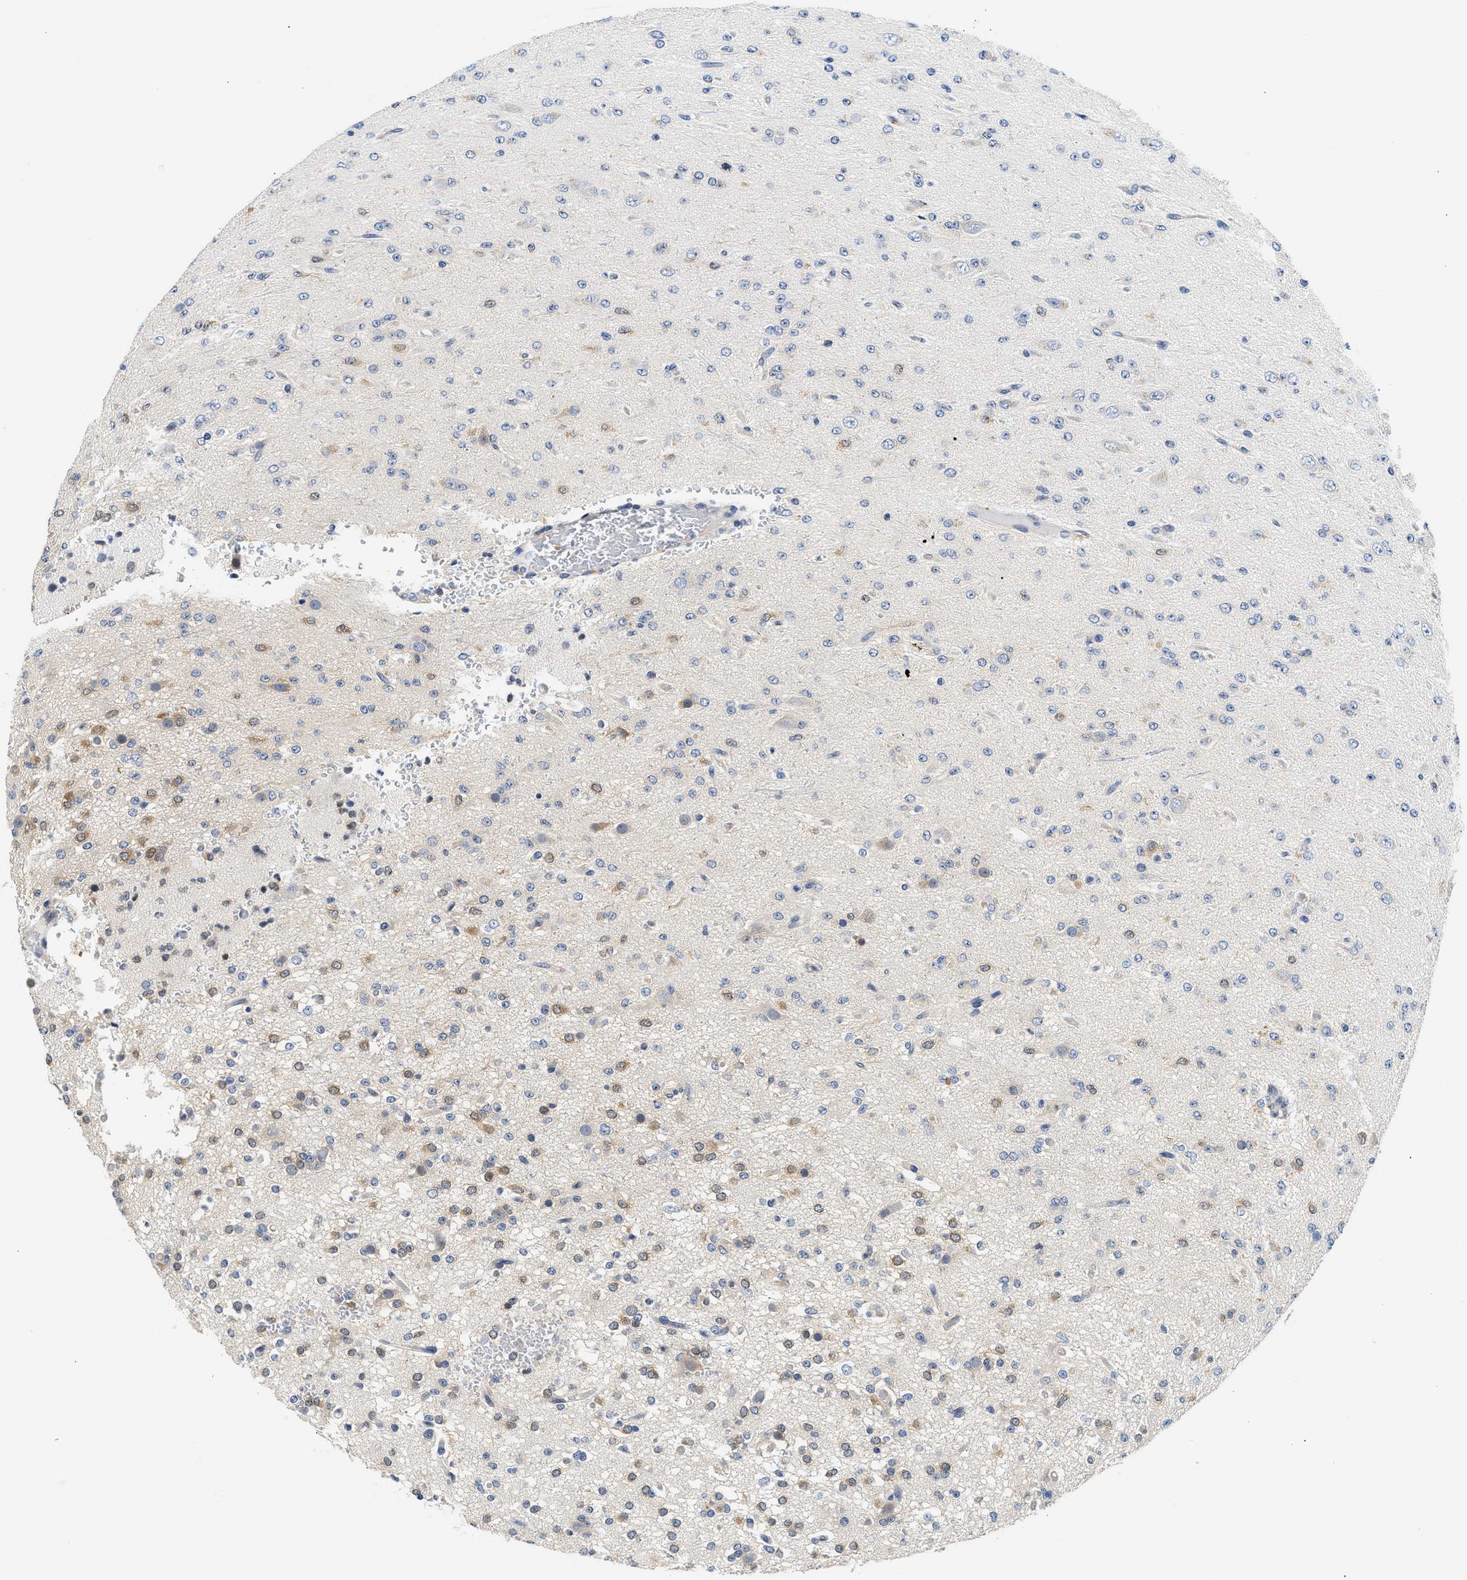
{"staining": {"intensity": "moderate", "quantity": "<25%", "location": "cytoplasmic/membranous"}, "tissue": "glioma", "cell_type": "Tumor cells", "image_type": "cancer", "snomed": [{"axis": "morphology", "description": "Glioma, malignant, Low grade"}, {"axis": "topography", "description": "Brain"}], "caption": "Glioma stained for a protein exhibits moderate cytoplasmic/membranous positivity in tumor cells.", "gene": "XPO5", "patient": {"sex": "male", "age": 38}}